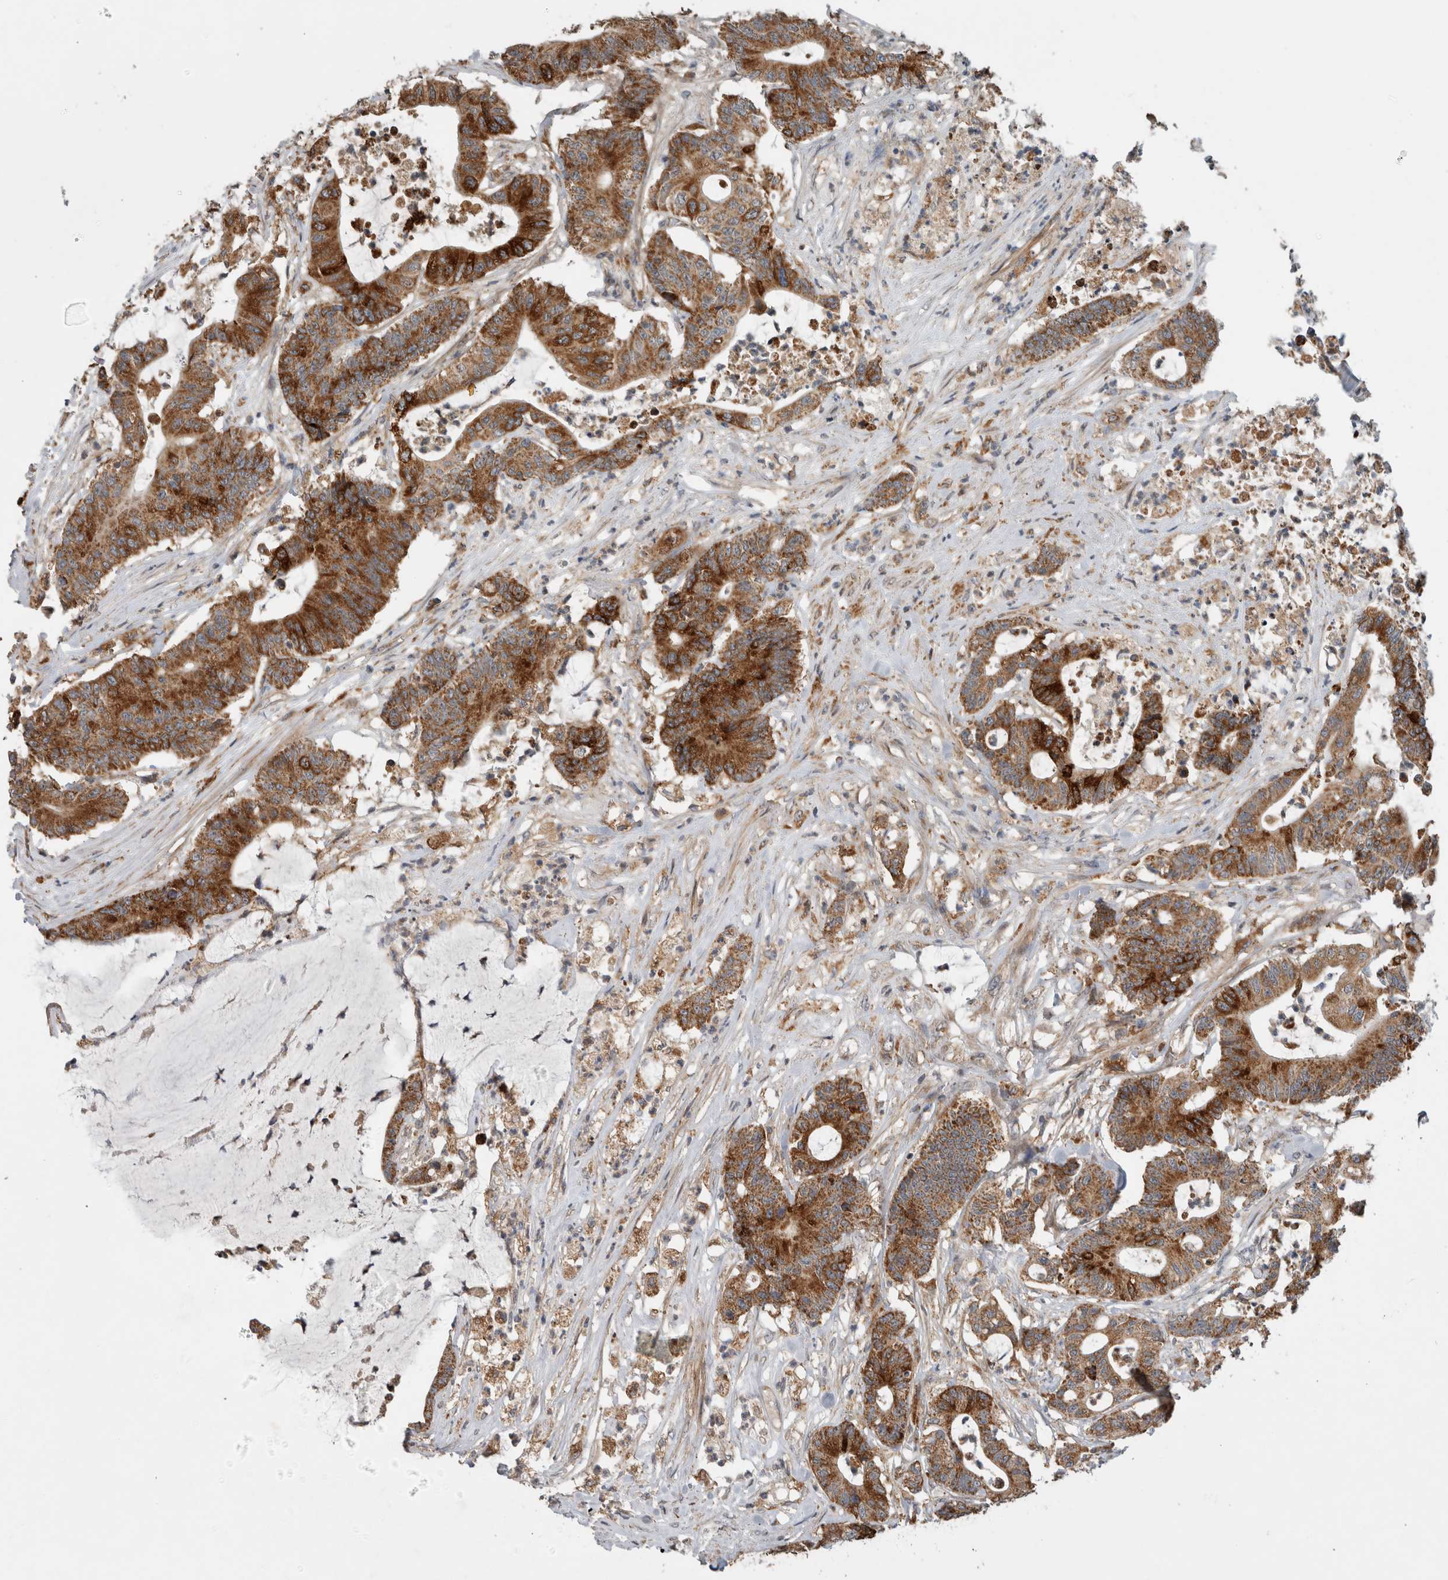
{"staining": {"intensity": "strong", "quantity": ">75%", "location": "cytoplasmic/membranous"}, "tissue": "colorectal cancer", "cell_type": "Tumor cells", "image_type": "cancer", "snomed": [{"axis": "morphology", "description": "Adenocarcinoma, NOS"}, {"axis": "topography", "description": "Colon"}], "caption": "Tumor cells reveal high levels of strong cytoplasmic/membranous positivity in approximately >75% of cells in colorectal cancer (adenocarcinoma).", "gene": "ADGRL3", "patient": {"sex": "female", "age": 84}}